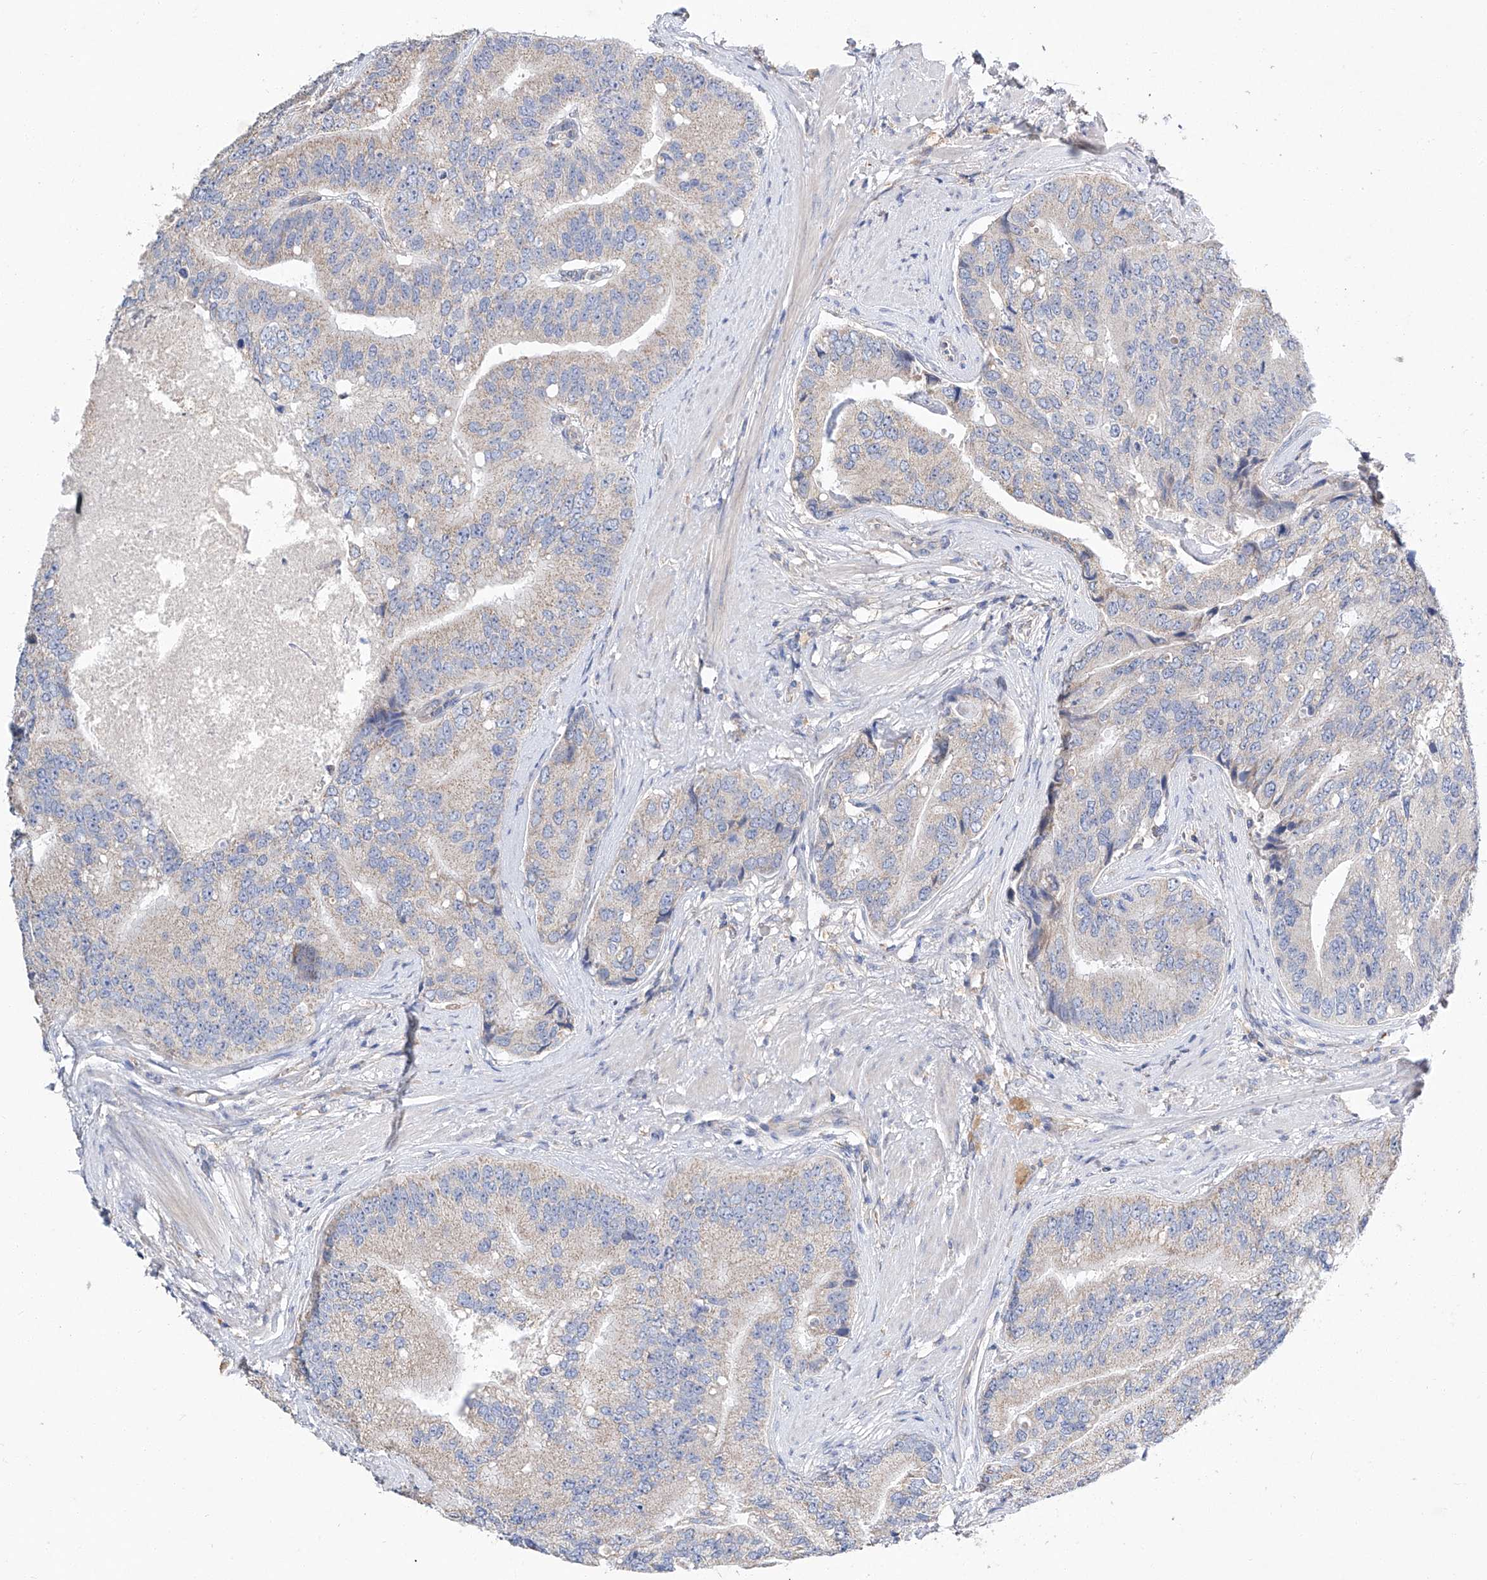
{"staining": {"intensity": "negative", "quantity": "none", "location": "none"}, "tissue": "prostate cancer", "cell_type": "Tumor cells", "image_type": "cancer", "snomed": [{"axis": "morphology", "description": "Adenocarcinoma, High grade"}, {"axis": "topography", "description": "Prostate"}], "caption": "This is an IHC micrograph of human high-grade adenocarcinoma (prostate). There is no staining in tumor cells.", "gene": "AMD1", "patient": {"sex": "male", "age": 70}}